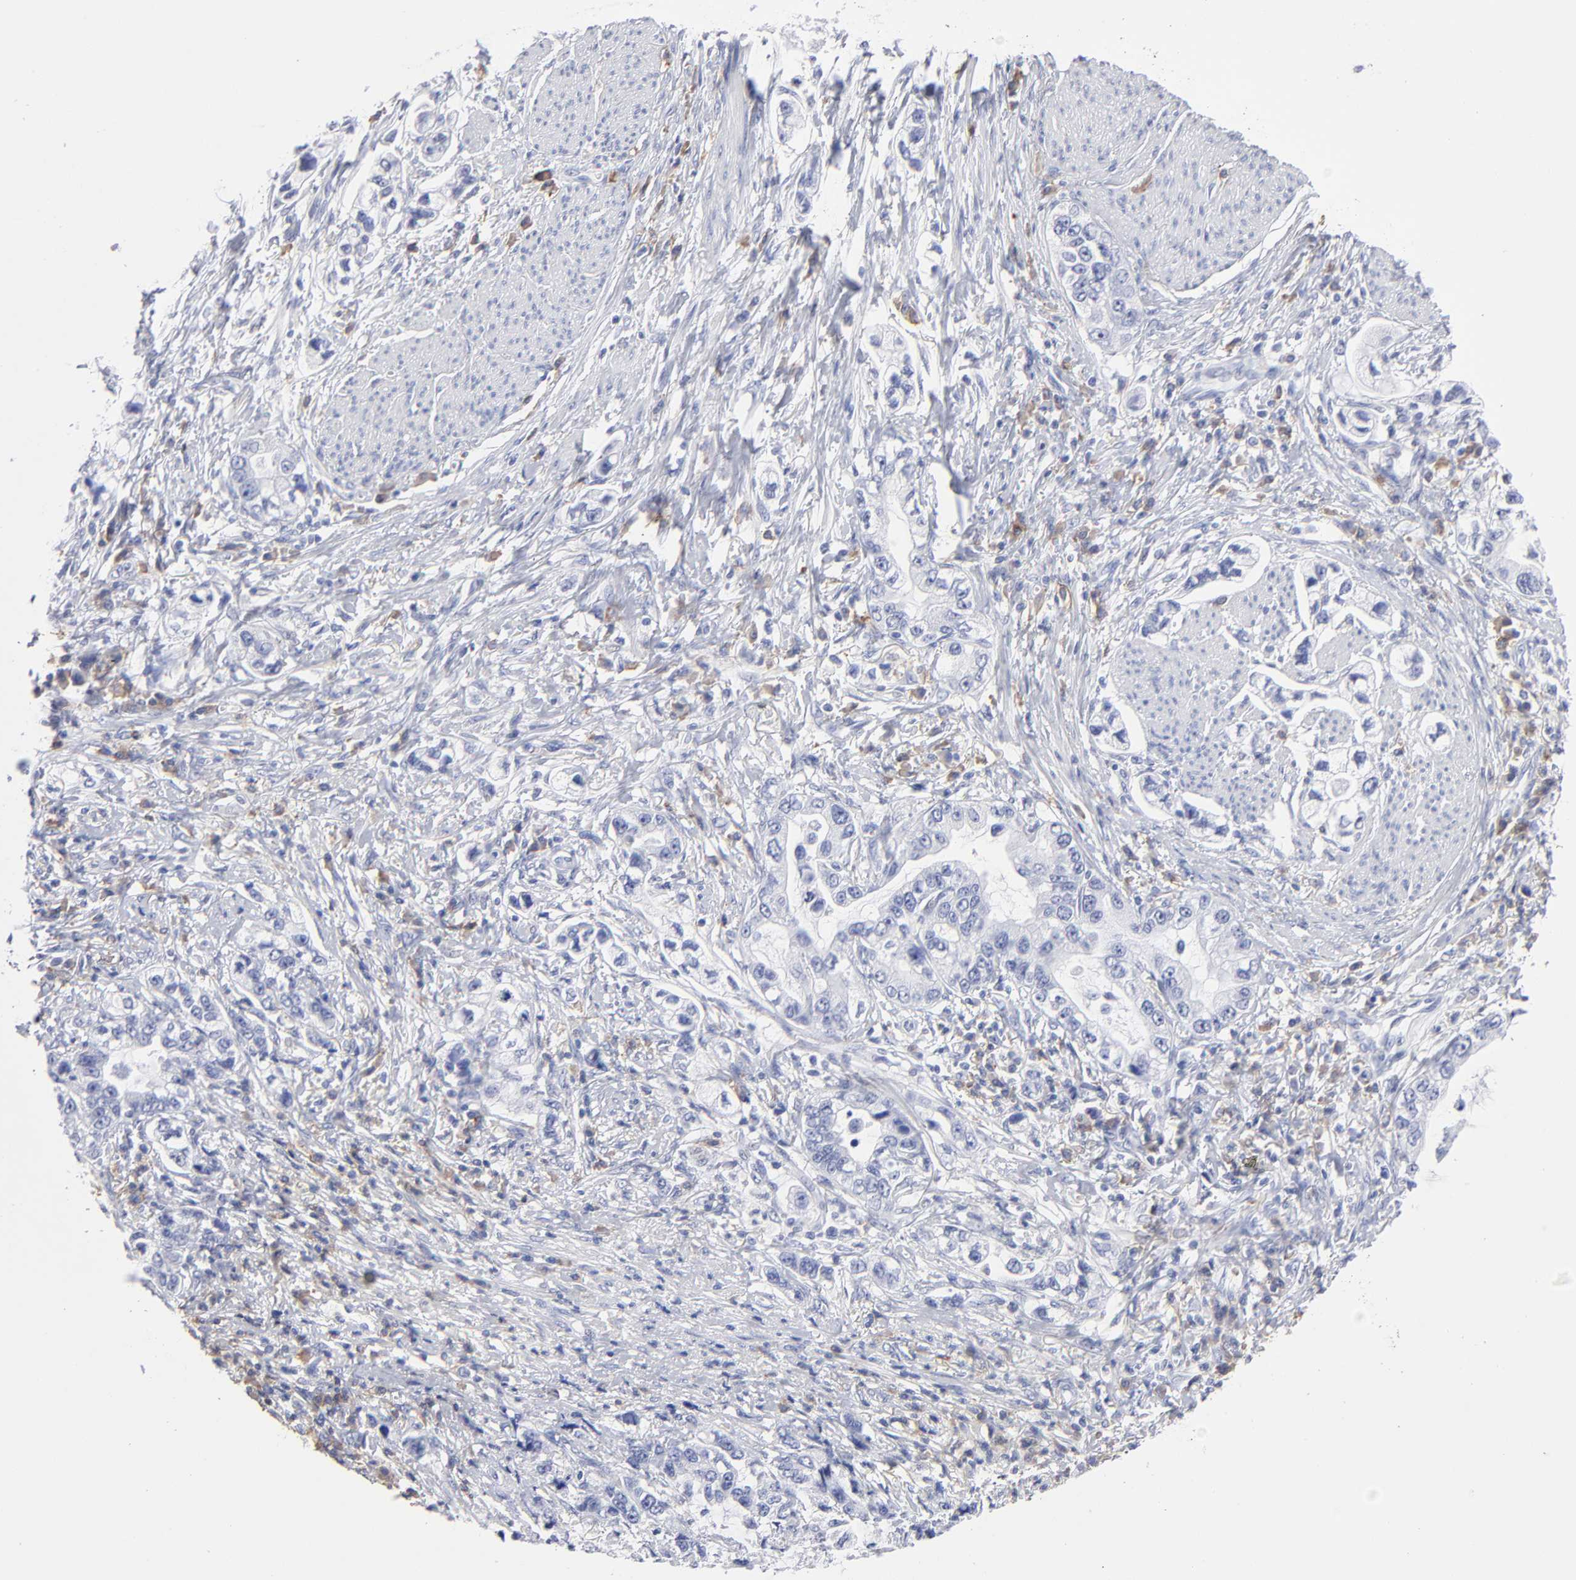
{"staining": {"intensity": "negative", "quantity": "none", "location": "none"}, "tissue": "stomach cancer", "cell_type": "Tumor cells", "image_type": "cancer", "snomed": [{"axis": "morphology", "description": "Adenocarcinoma, NOS"}, {"axis": "topography", "description": "Stomach, lower"}], "caption": "DAB immunohistochemical staining of human stomach cancer demonstrates no significant staining in tumor cells. (DAB (3,3'-diaminobenzidine) immunohistochemistry visualized using brightfield microscopy, high magnification).", "gene": "LAT2", "patient": {"sex": "female", "age": 93}}